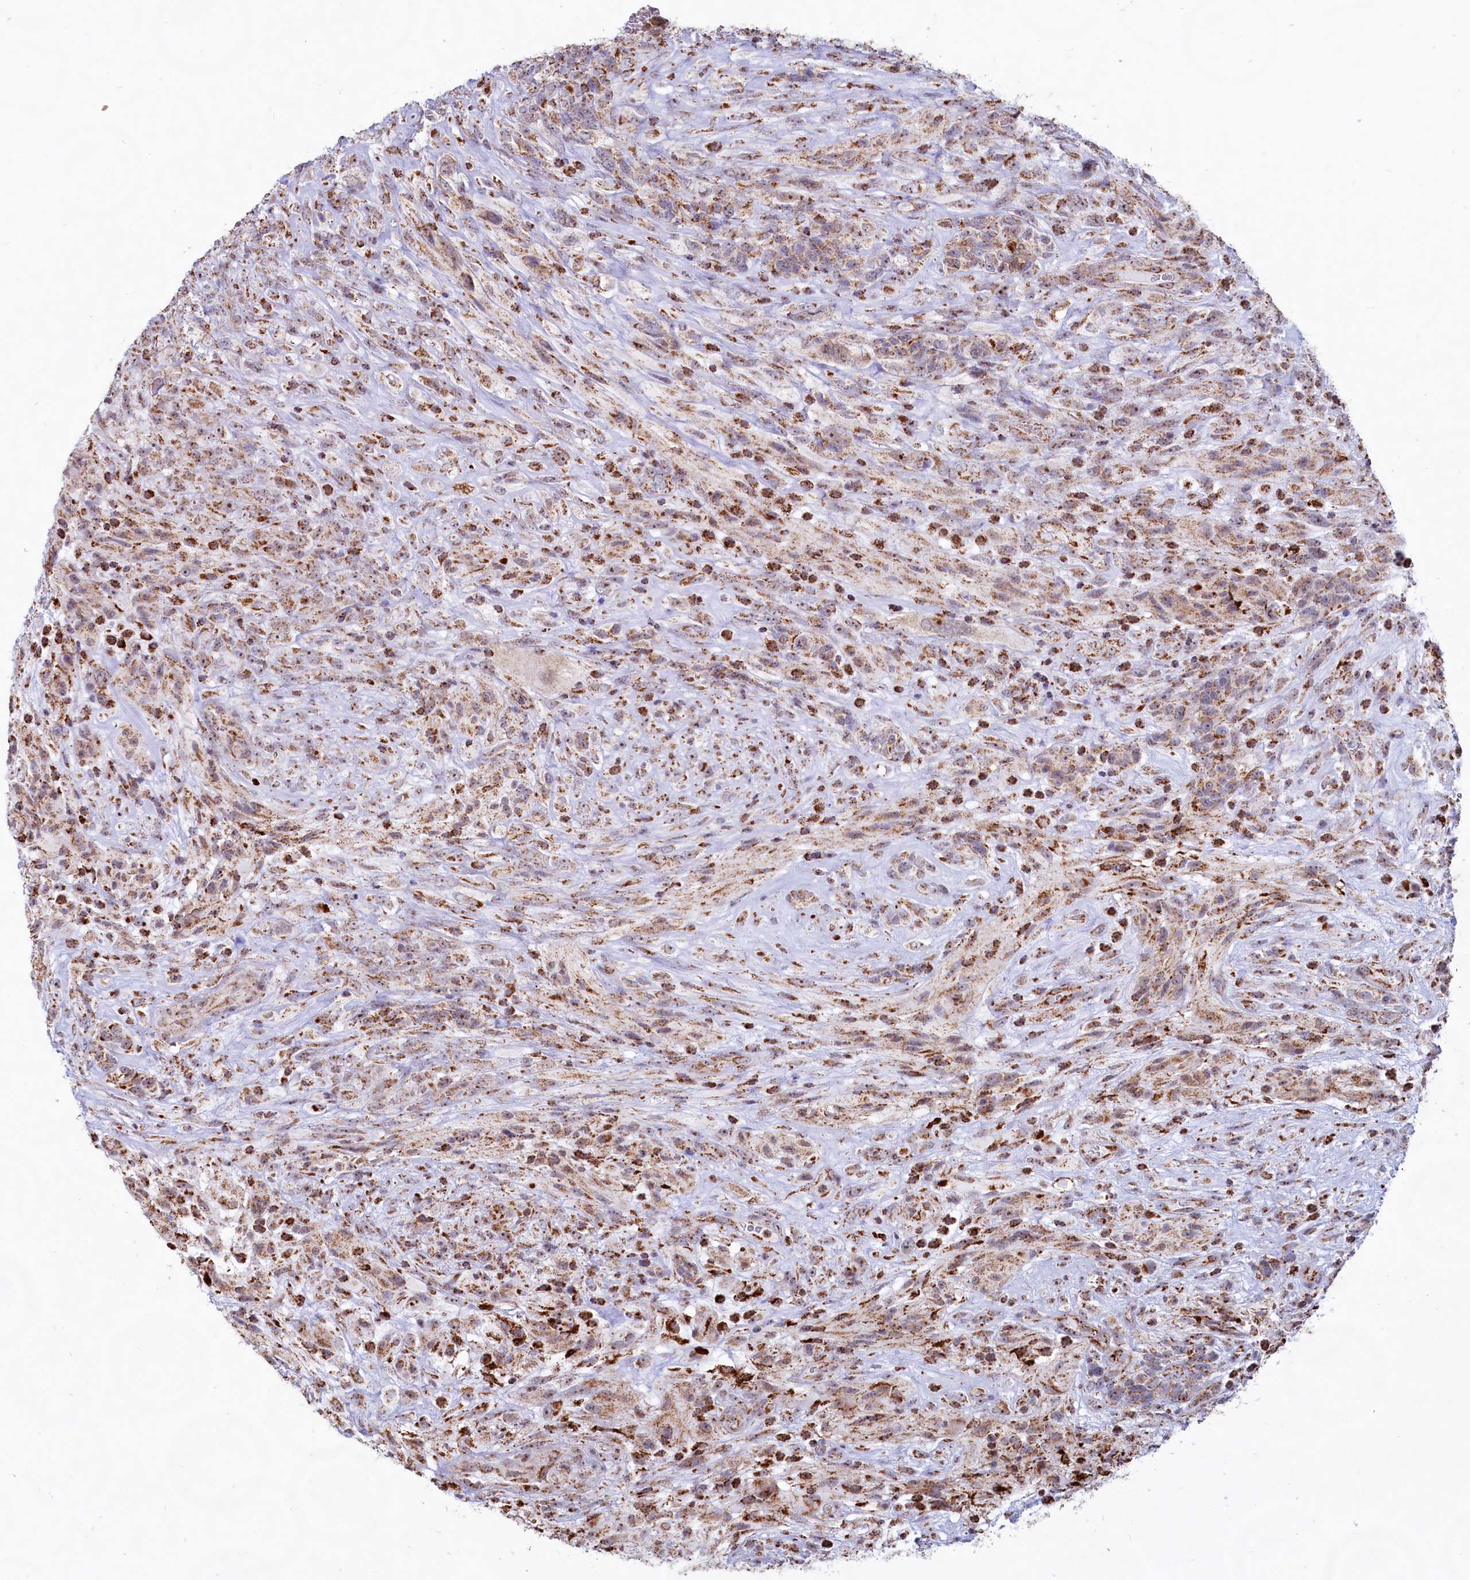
{"staining": {"intensity": "moderate", "quantity": "25%-75%", "location": "cytoplasmic/membranous"}, "tissue": "glioma", "cell_type": "Tumor cells", "image_type": "cancer", "snomed": [{"axis": "morphology", "description": "Glioma, malignant, High grade"}, {"axis": "topography", "description": "Brain"}], "caption": "A medium amount of moderate cytoplasmic/membranous positivity is seen in approximately 25%-75% of tumor cells in glioma tissue.", "gene": "C1D", "patient": {"sex": "male", "age": 61}}